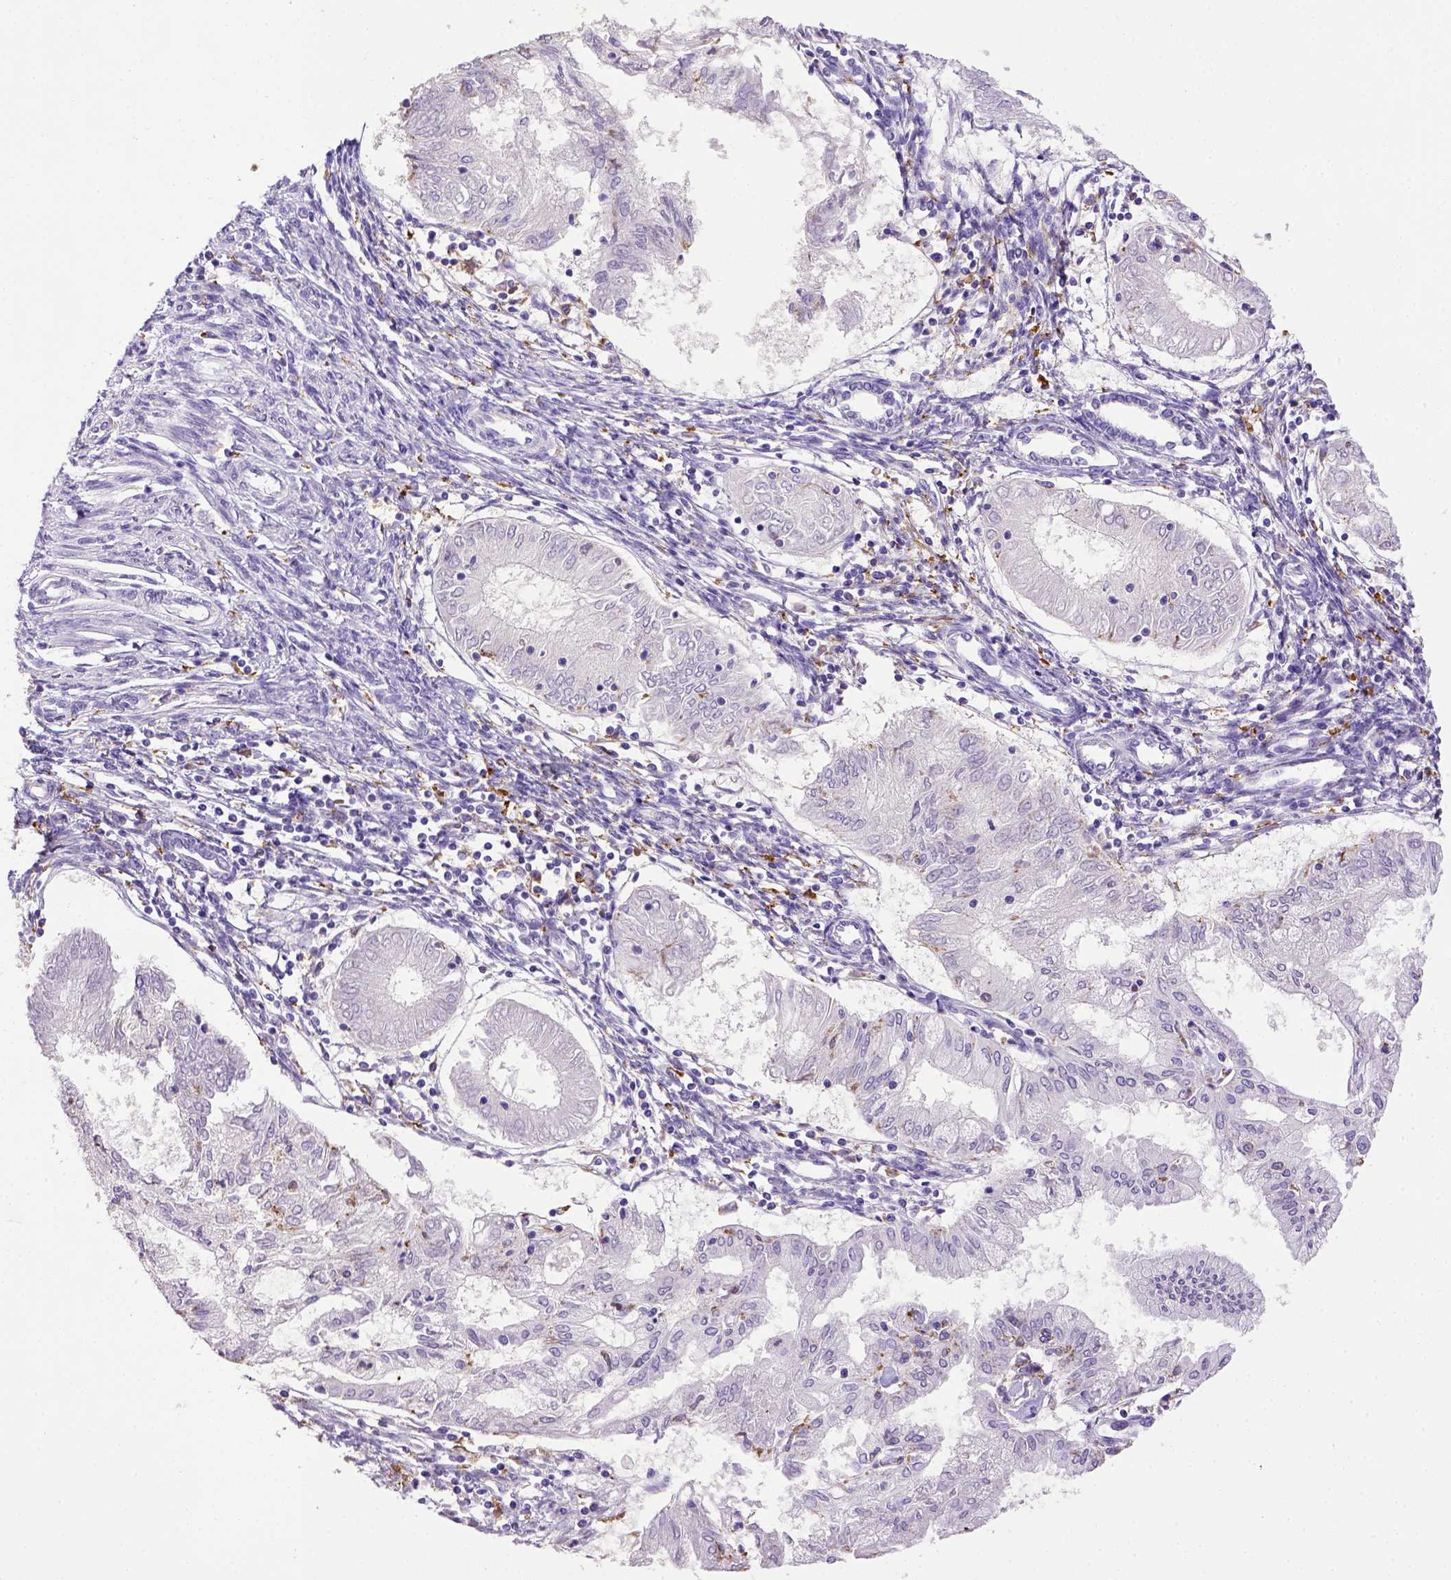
{"staining": {"intensity": "negative", "quantity": "none", "location": "none"}, "tissue": "endometrial cancer", "cell_type": "Tumor cells", "image_type": "cancer", "snomed": [{"axis": "morphology", "description": "Adenocarcinoma, NOS"}, {"axis": "topography", "description": "Endometrium"}], "caption": "The photomicrograph shows no staining of tumor cells in endometrial cancer.", "gene": "CD68", "patient": {"sex": "female", "age": 68}}